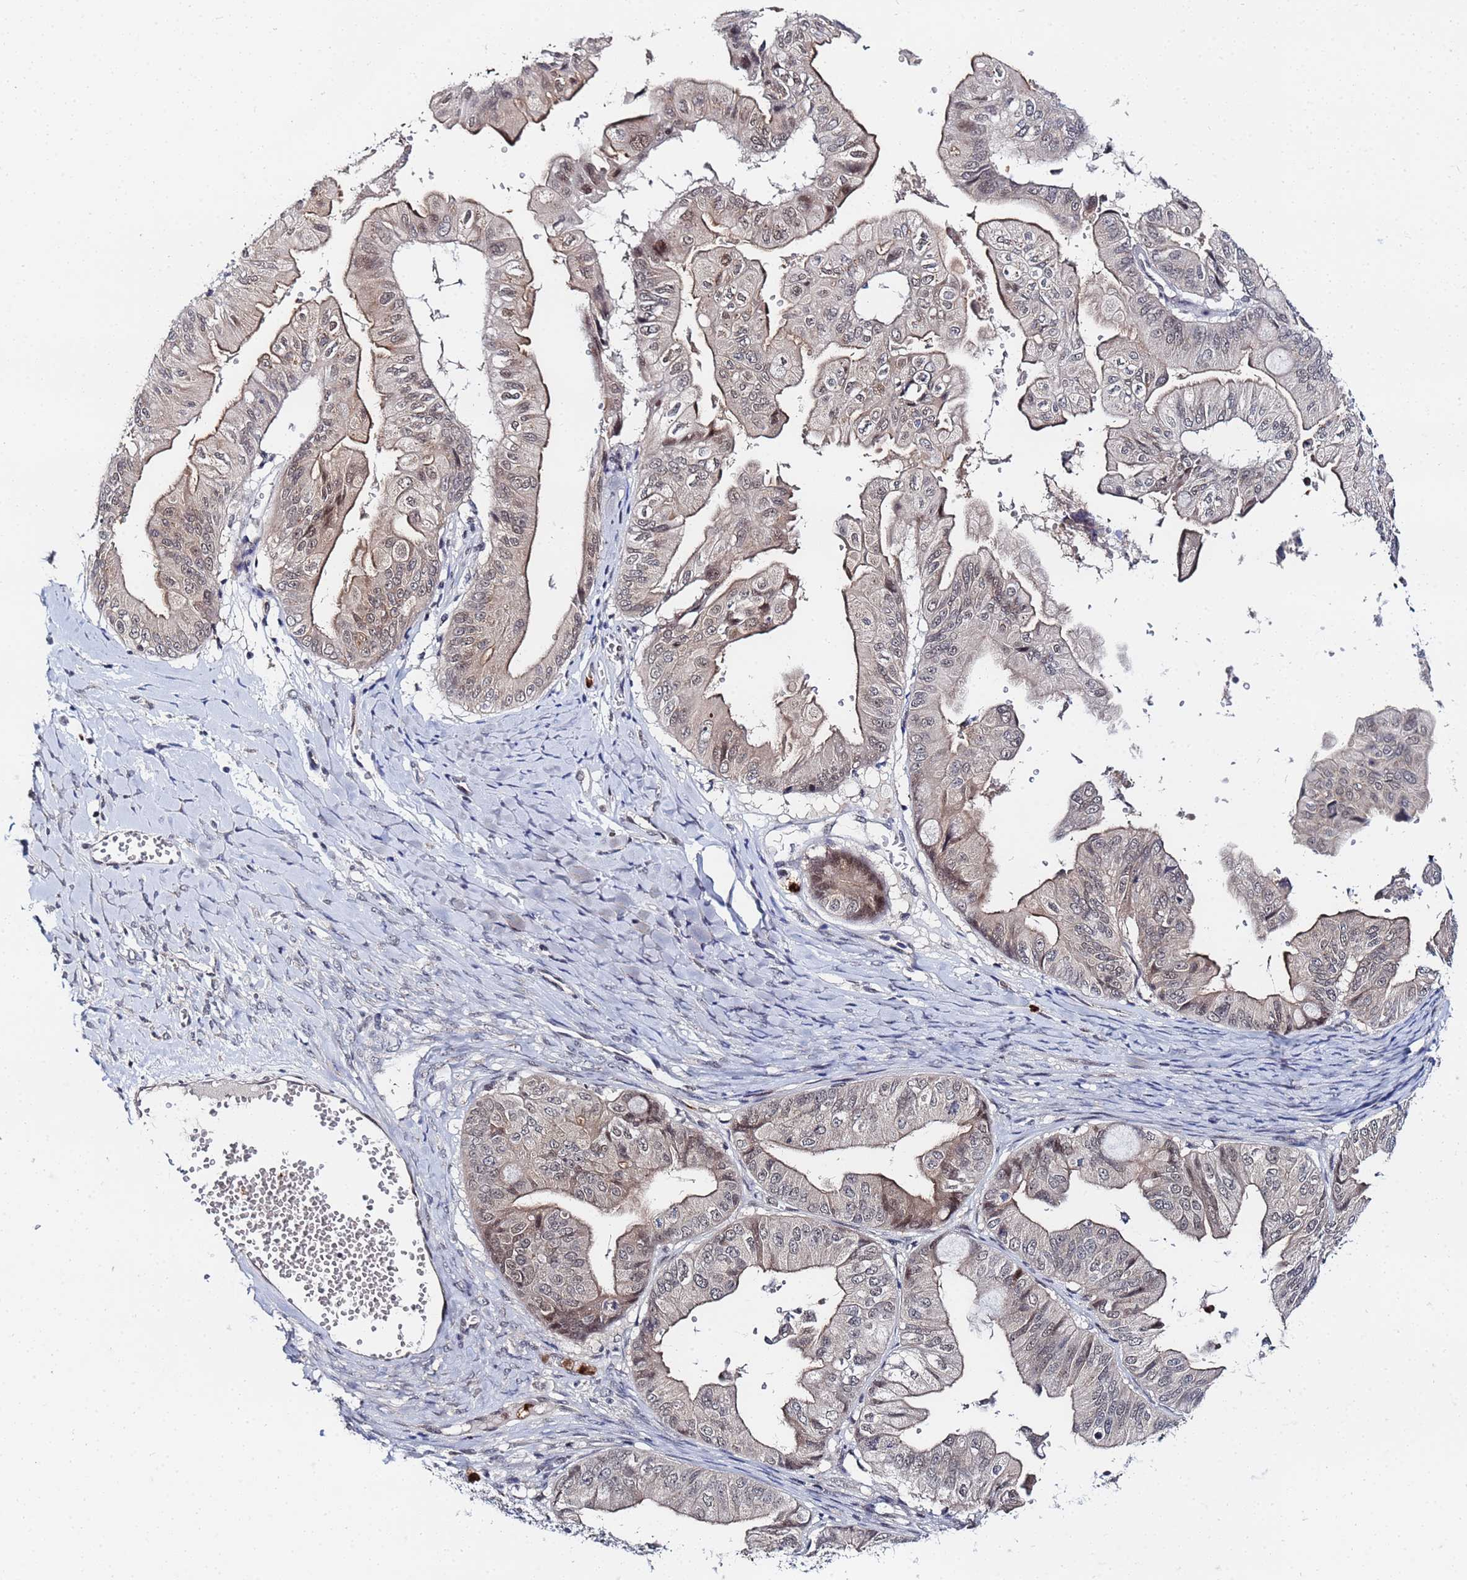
{"staining": {"intensity": "moderate", "quantity": "25%-75%", "location": "cytoplasmic/membranous"}, "tissue": "ovarian cancer", "cell_type": "Tumor cells", "image_type": "cancer", "snomed": [{"axis": "morphology", "description": "Cystadenocarcinoma, mucinous, NOS"}, {"axis": "topography", "description": "Ovary"}], "caption": "A photomicrograph of ovarian mucinous cystadenocarcinoma stained for a protein displays moderate cytoplasmic/membranous brown staining in tumor cells.", "gene": "MTCL1", "patient": {"sex": "female", "age": 61}}